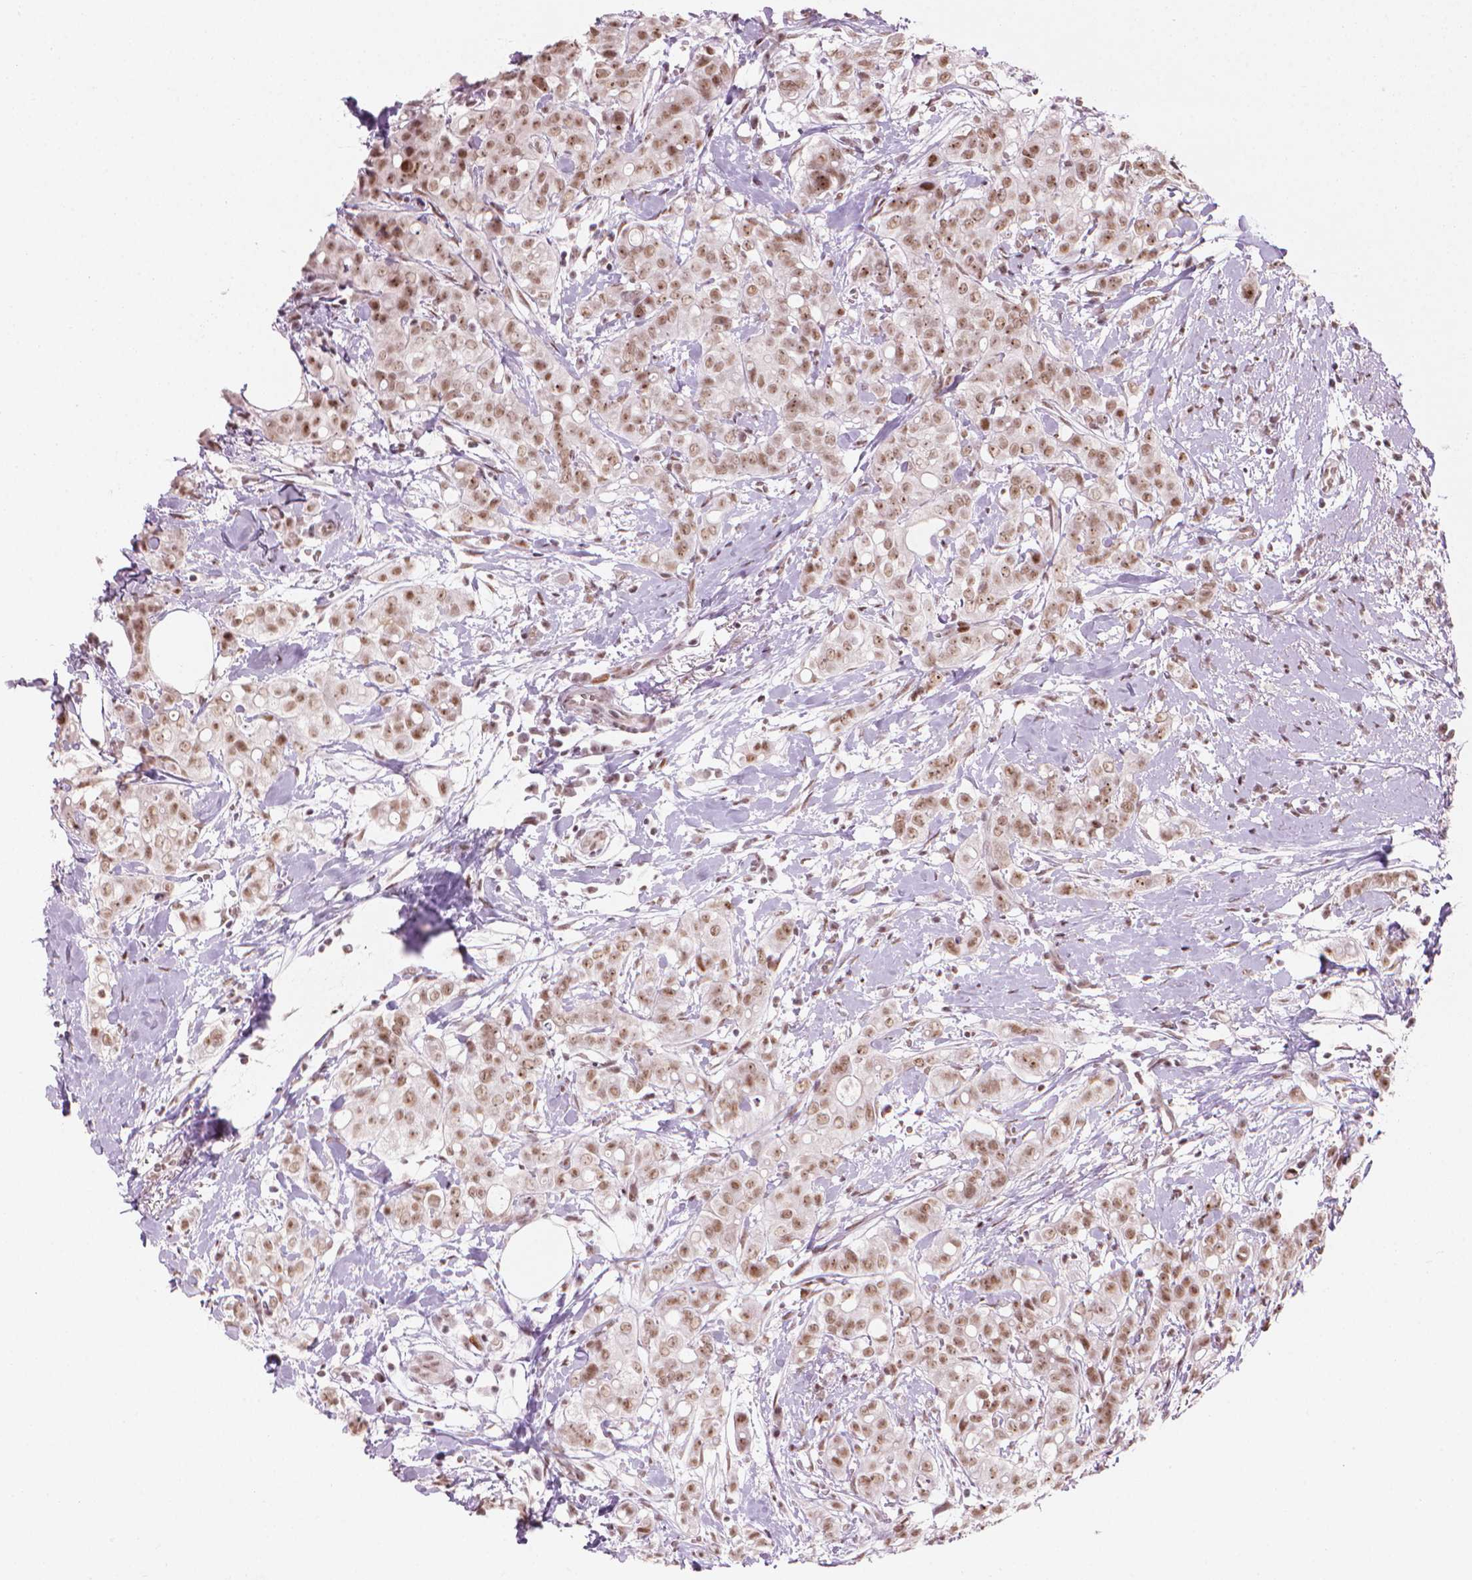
{"staining": {"intensity": "moderate", "quantity": ">75%", "location": "nuclear"}, "tissue": "breast cancer", "cell_type": "Tumor cells", "image_type": "cancer", "snomed": [{"axis": "morphology", "description": "Duct carcinoma"}, {"axis": "topography", "description": "Breast"}], "caption": "A brown stain shows moderate nuclear positivity of a protein in breast cancer tumor cells.", "gene": "HES7", "patient": {"sex": "female", "age": 40}}